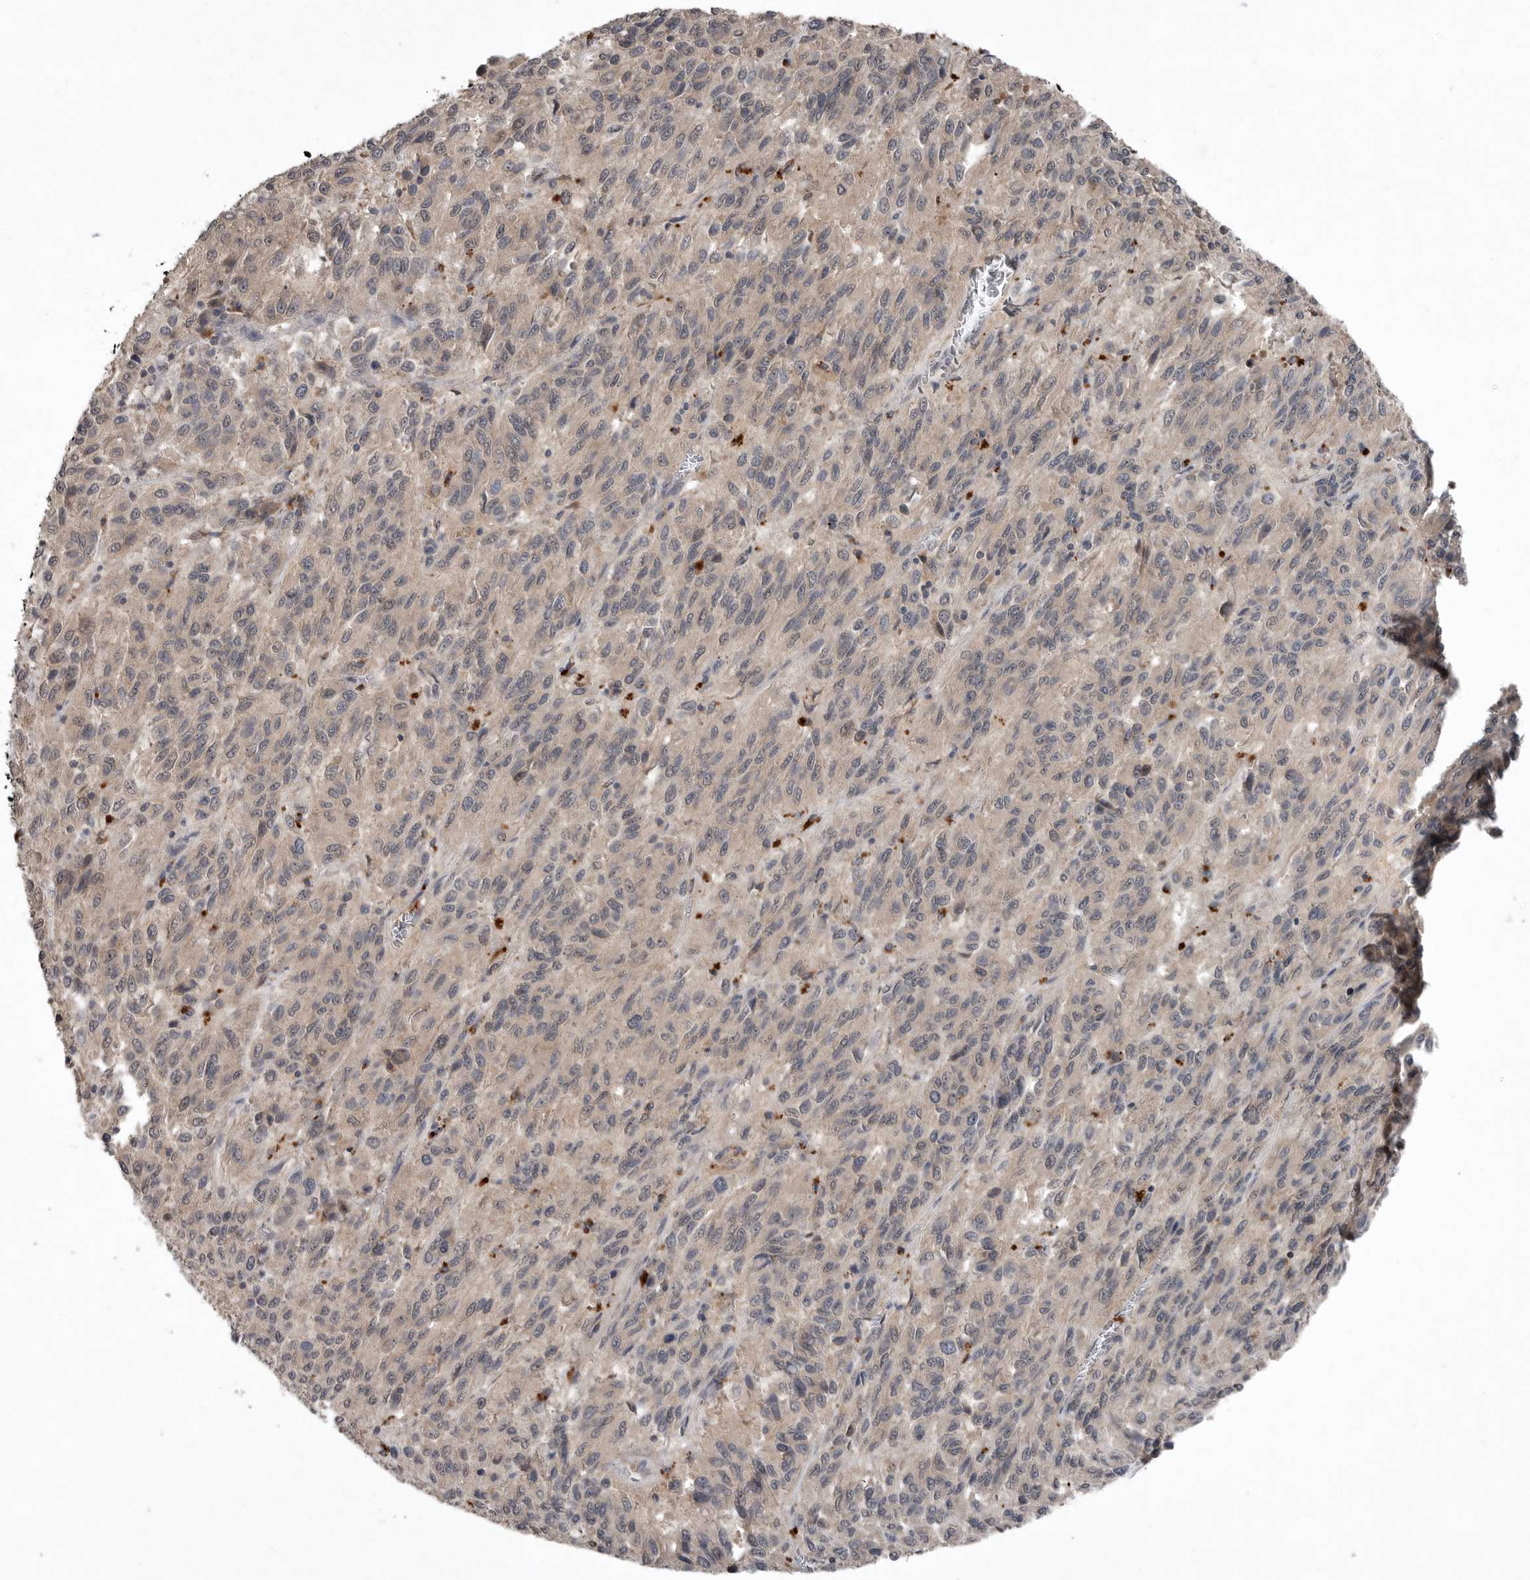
{"staining": {"intensity": "weak", "quantity": "25%-75%", "location": "cytoplasmic/membranous"}, "tissue": "melanoma", "cell_type": "Tumor cells", "image_type": "cancer", "snomed": [{"axis": "morphology", "description": "Malignant melanoma, Metastatic site"}, {"axis": "topography", "description": "Lung"}], "caption": "Immunohistochemistry (IHC) (DAB (3,3'-diaminobenzidine)) staining of melanoma shows weak cytoplasmic/membranous protein expression in approximately 25%-75% of tumor cells.", "gene": "SCP2", "patient": {"sex": "male", "age": 64}}